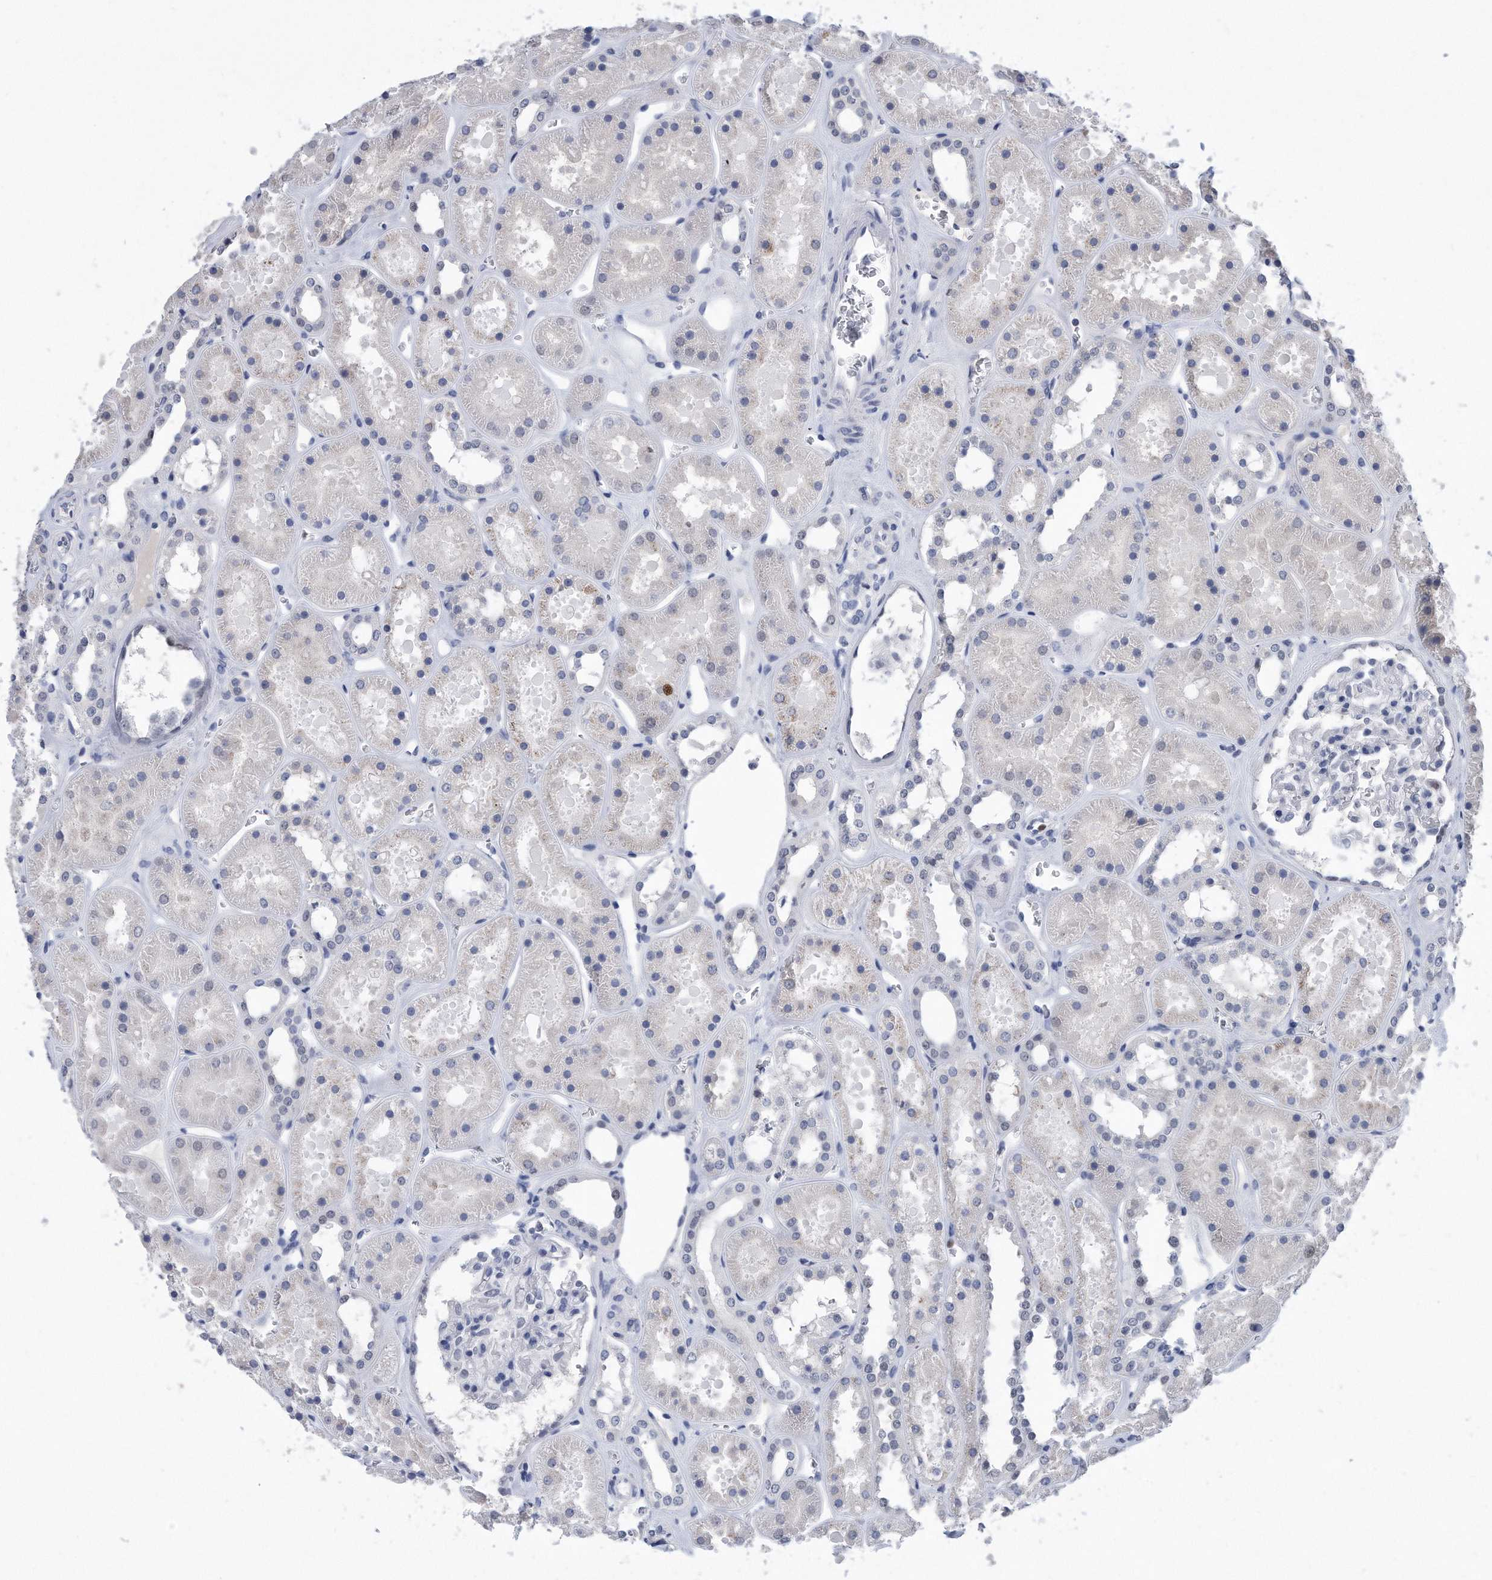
{"staining": {"intensity": "negative", "quantity": "none", "location": "none"}, "tissue": "kidney", "cell_type": "Cells in glomeruli", "image_type": "normal", "snomed": [{"axis": "morphology", "description": "Normal tissue, NOS"}, {"axis": "topography", "description": "Kidney"}], "caption": "Immunohistochemistry image of normal kidney: kidney stained with DAB (3,3'-diaminobenzidine) exhibits no significant protein staining in cells in glomeruli. Nuclei are stained in blue.", "gene": "PCNA", "patient": {"sex": "female", "age": 41}}